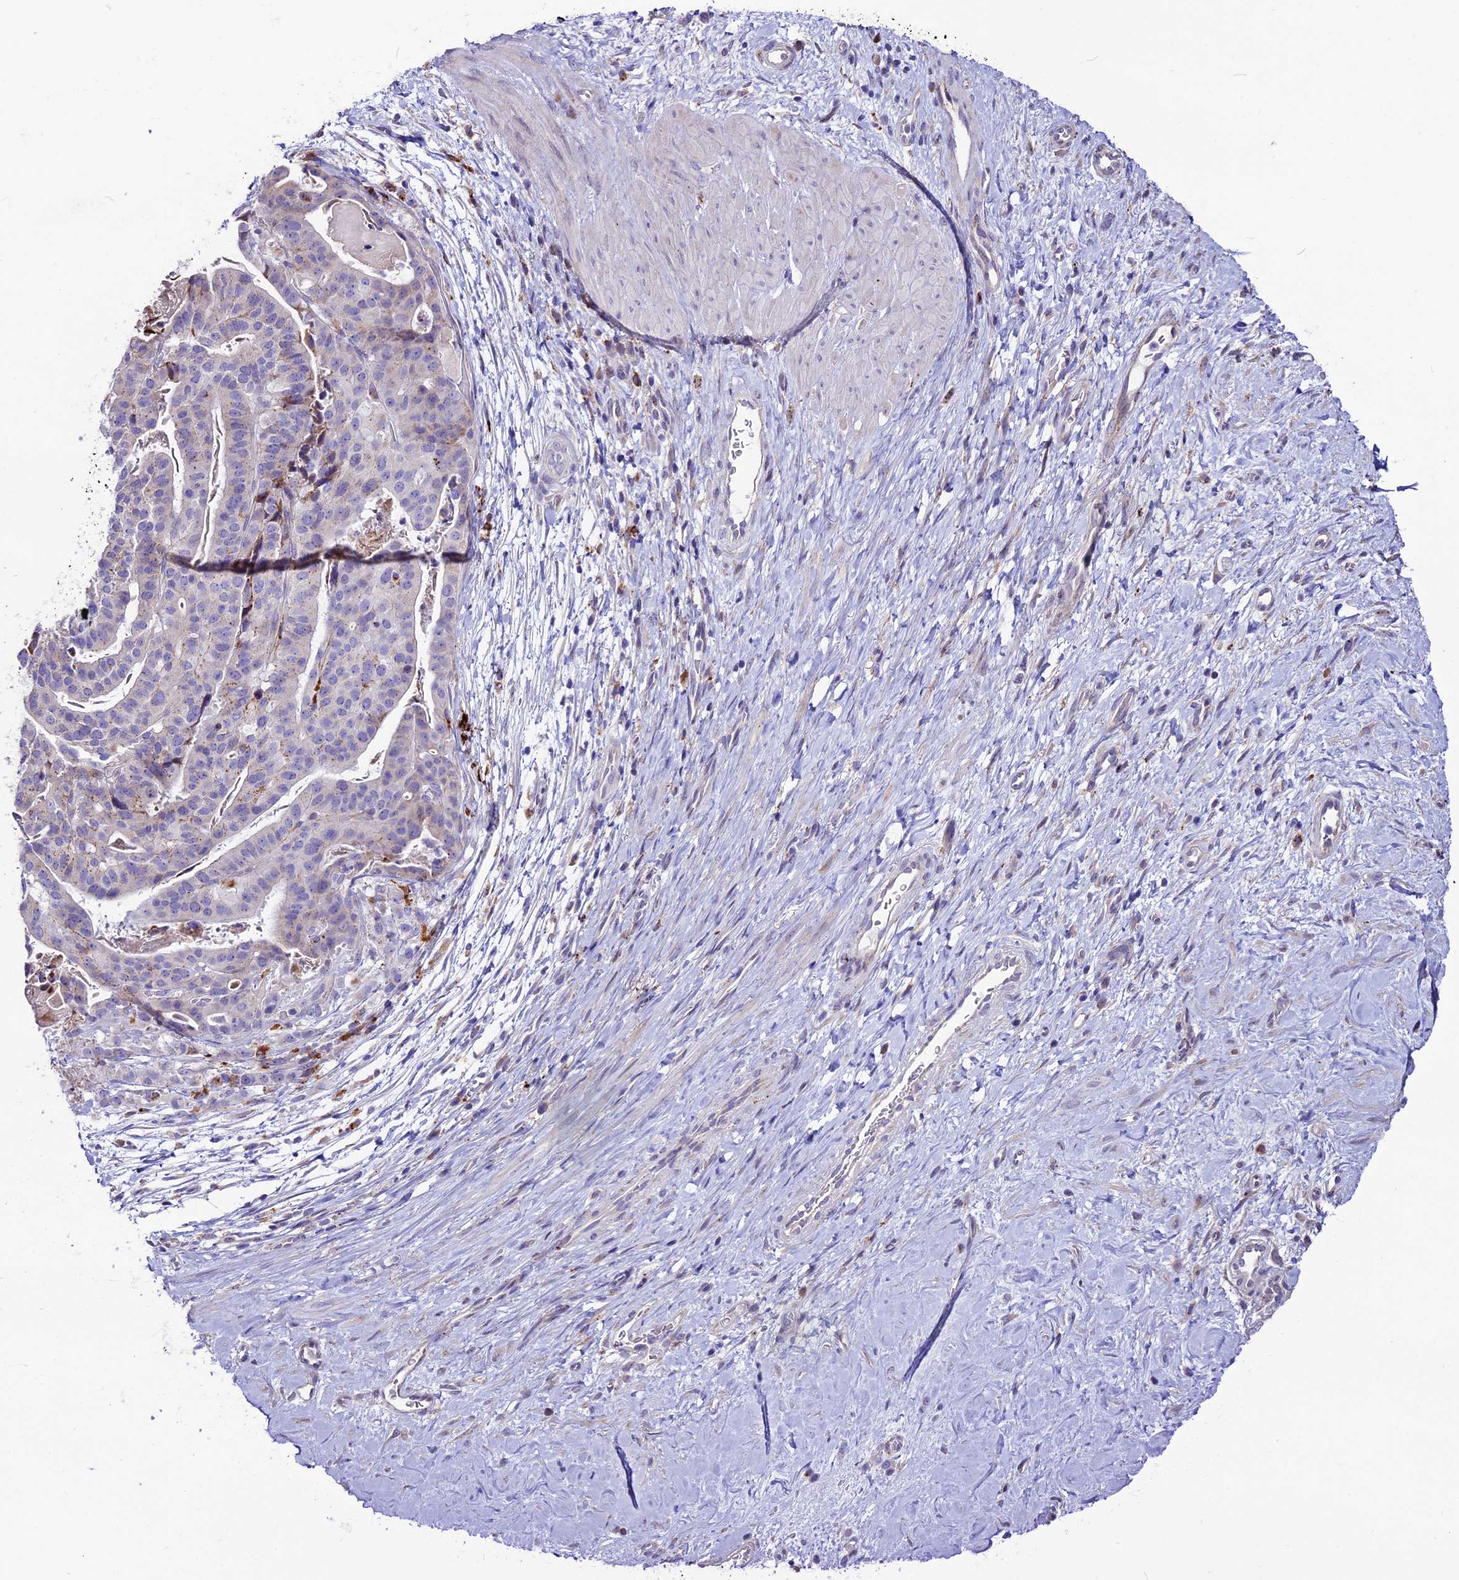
{"staining": {"intensity": "weak", "quantity": "<25%", "location": "cytoplasmic/membranous"}, "tissue": "stomach cancer", "cell_type": "Tumor cells", "image_type": "cancer", "snomed": [{"axis": "morphology", "description": "Adenocarcinoma, NOS"}, {"axis": "topography", "description": "Stomach"}], "caption": "Adenocarcinoma (stomach) stained for a protein using immunohistochemistry reveals no positivity tumor cells.", "gene": "THRSP", "patient": {"sex": "male", "age": 48}}